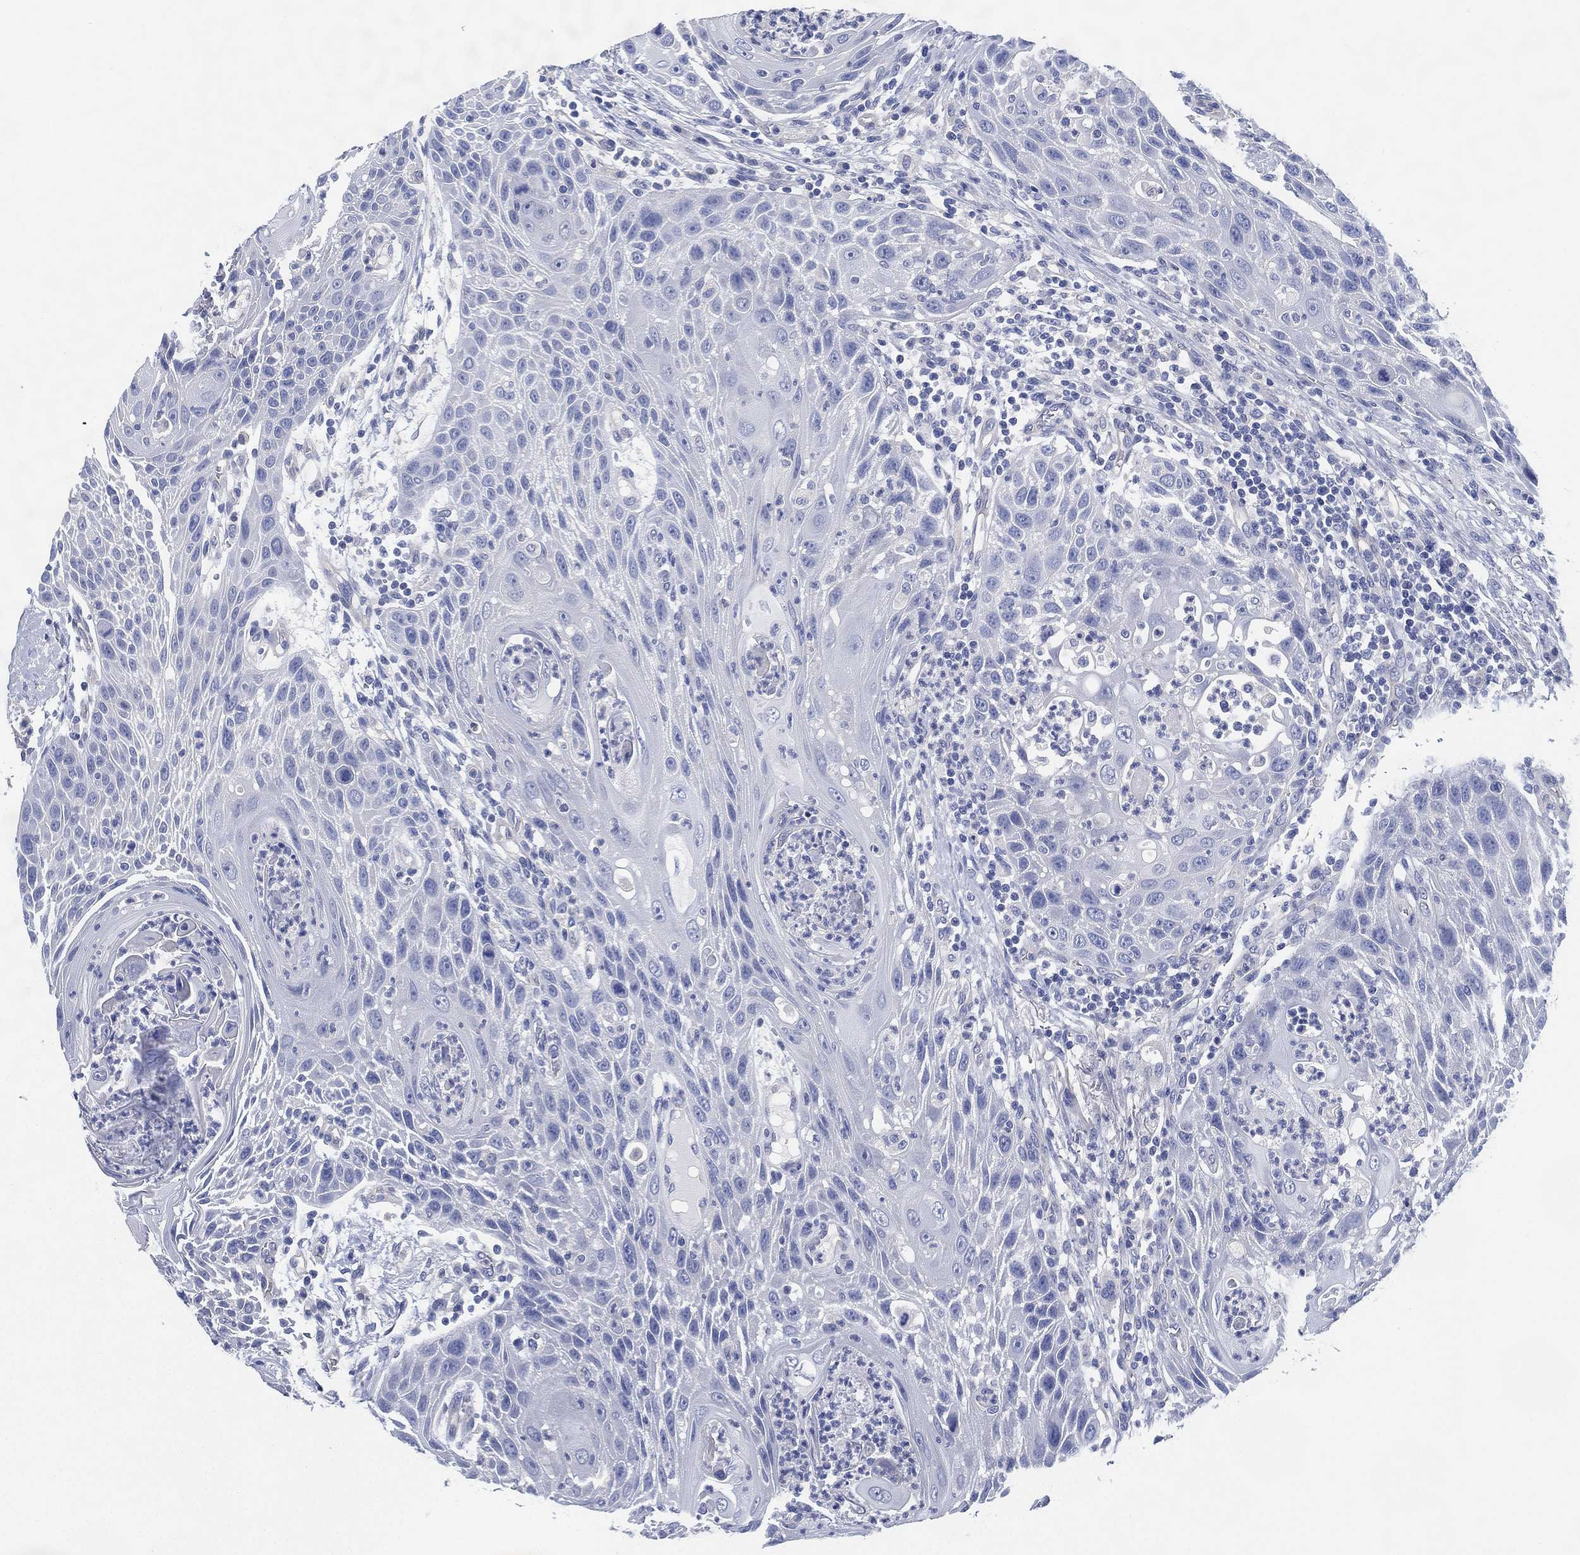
{"staining": {"intensity": "negative", "quantity": "none", "location": "none"}, "tissue": "head and neck cancer", "cell_type": "Tumor cells", "image_type": "cancer", "snomed": [{"axis": "morphology", "description": "Squamous cell carcinoma, NOS"}, {"axis": "topography", "description": "Head-Neck"}], "caption": "Squamous cell carcinoma (head and neck) was stained to show a protein in brown. There is no significant expression in tumor cells.", "gene": "CCDC70", "patient": {"sex": "male", "age": 69}}